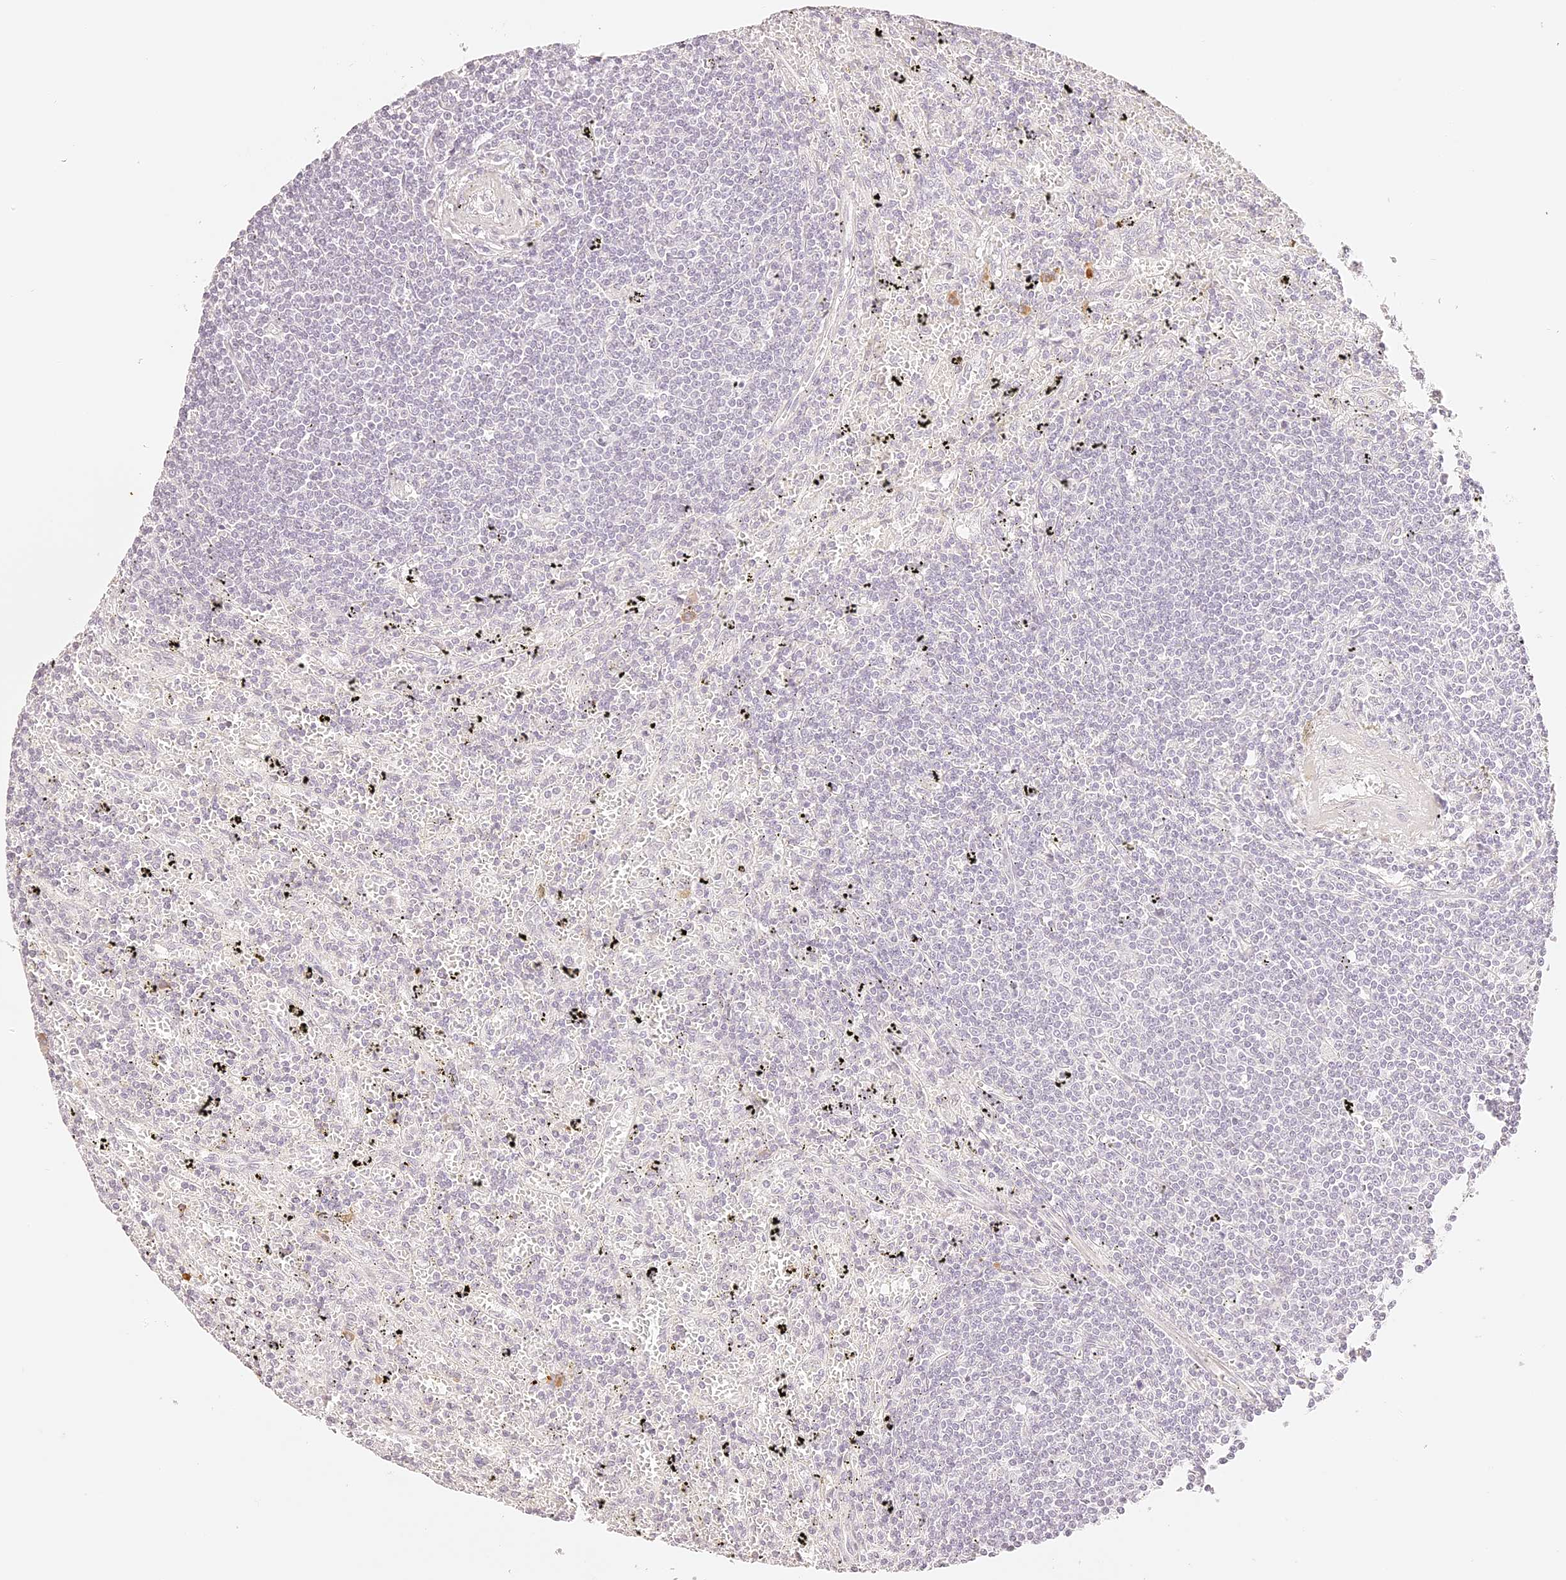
{"staining": {"intensity": "negative", "quantity": "none", "location": "none"}, "tissue": "lymphoma", "cell_type": "Tumor cells", "image_type": "cancer", "snomed": [{"axis": "morphology", "description": "Malignant lymphoma, non-Hodgkin's type, Low grade"}, {"axis": "topography", "description": "Spleen"}], "caption": "Image shows no protein positivity in tumor cells of low-grade malignant lymphoma, non-Hodgkin's type tissue. (DAB (3,3'-diaminobenzidine) immunohistochemistry (IHC) visualized using brightfield microscopy, high magnification).", "gene": "TRIM45", "patient": {"sex": "male", "age": 76}}